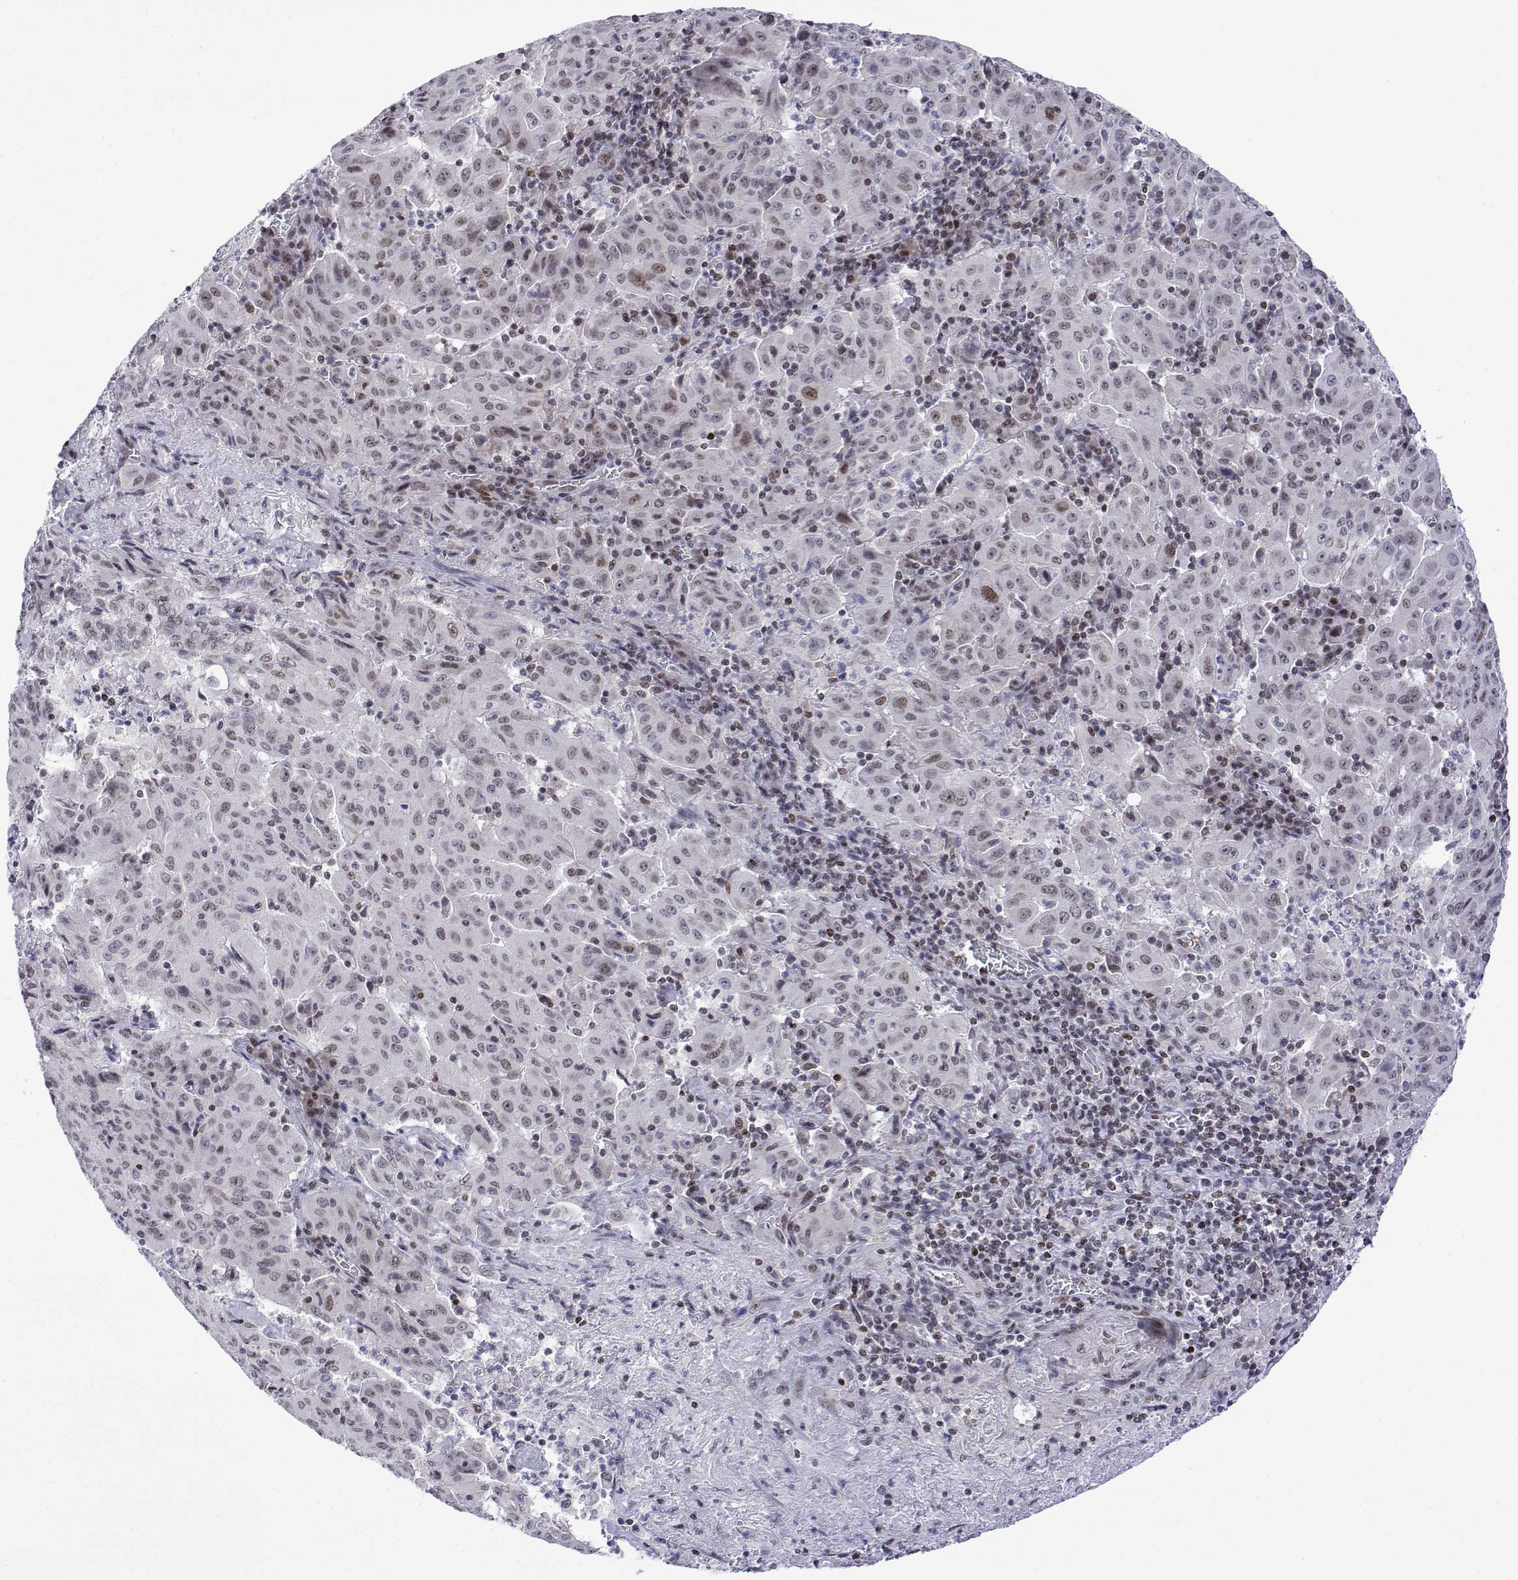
{"staining": {"intensity": "moderate", "quantity": "<25%", "location": "nuclear"}, "tissue": "pancreatic cancer", "cell_type": "Tumor cells", "image_type": "cancer", "snomed": [{"axis": "morphology", "description": "Adenocarcinoma, NOS"}, {"axis": "topography", "description": "Pancreas"}], "caption": "Immunohistochemistry (IHC) histopathology image of human pancreatic cancer stained for a protein (brown), which exhibits low levels of moderate nuclear expression in about <25% of tumor cells.", "gene": "XPC", "patient": {"sex": "male", "age": 63}}